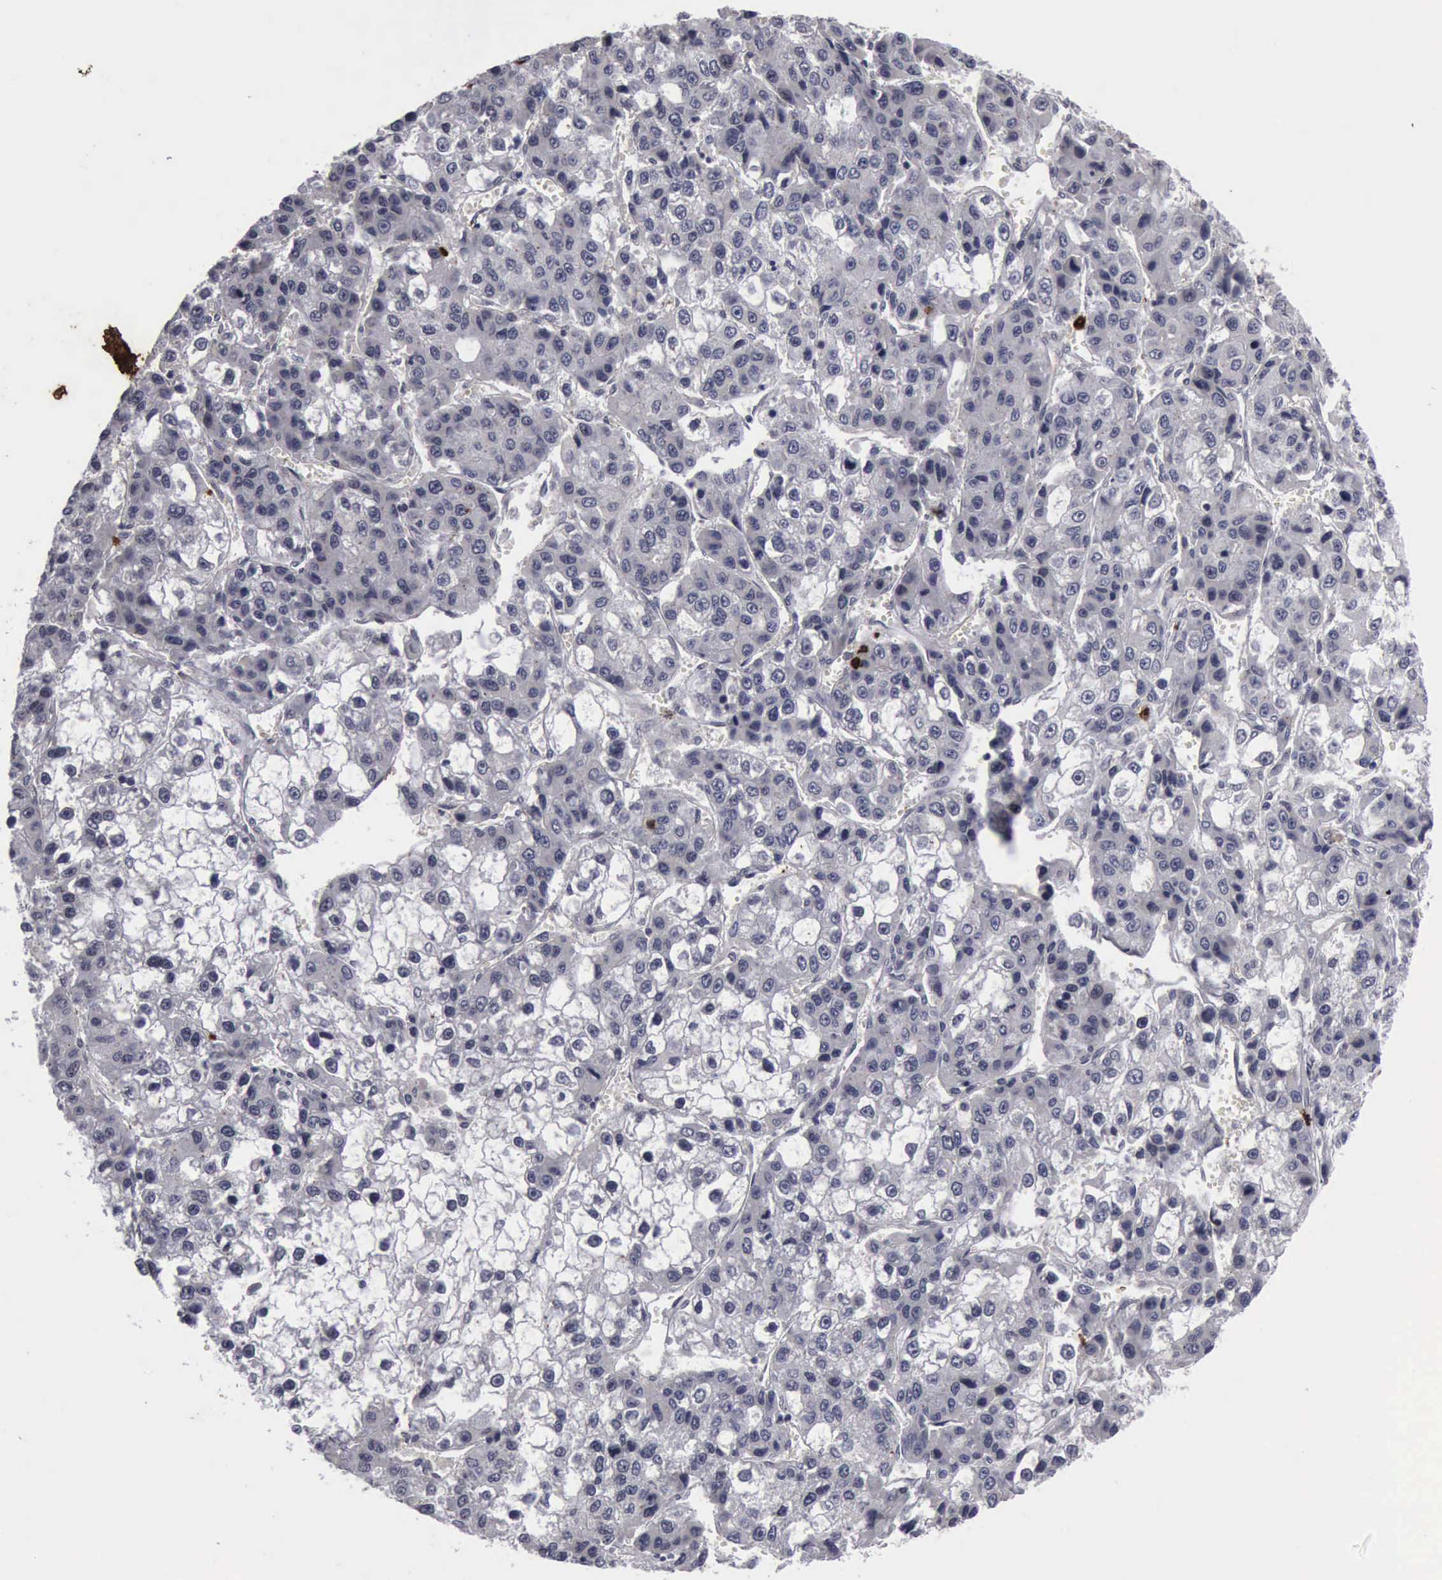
{"staining": {"intensity": "negative", "quantity": "none", "location": "none"}, "tissue": "liver cancer", "cell_type": "Tumor cells", "image_type": "cancer", "snomed": [{"axis": "morphology", "description": "Carcinoma, Hepatocellular, NOS"}, {"axis": "topography", "description": "Liver"}], "caption": "Tumor cells show no significant protein positivity in liver cancer. Brightfield microscopy of immunohistochemistry stained with DAB (brown) and hematoxylin (blue), captured at high magnification.", "gene": "MMP9", "patient": {"sex": "female", "age": 66}}